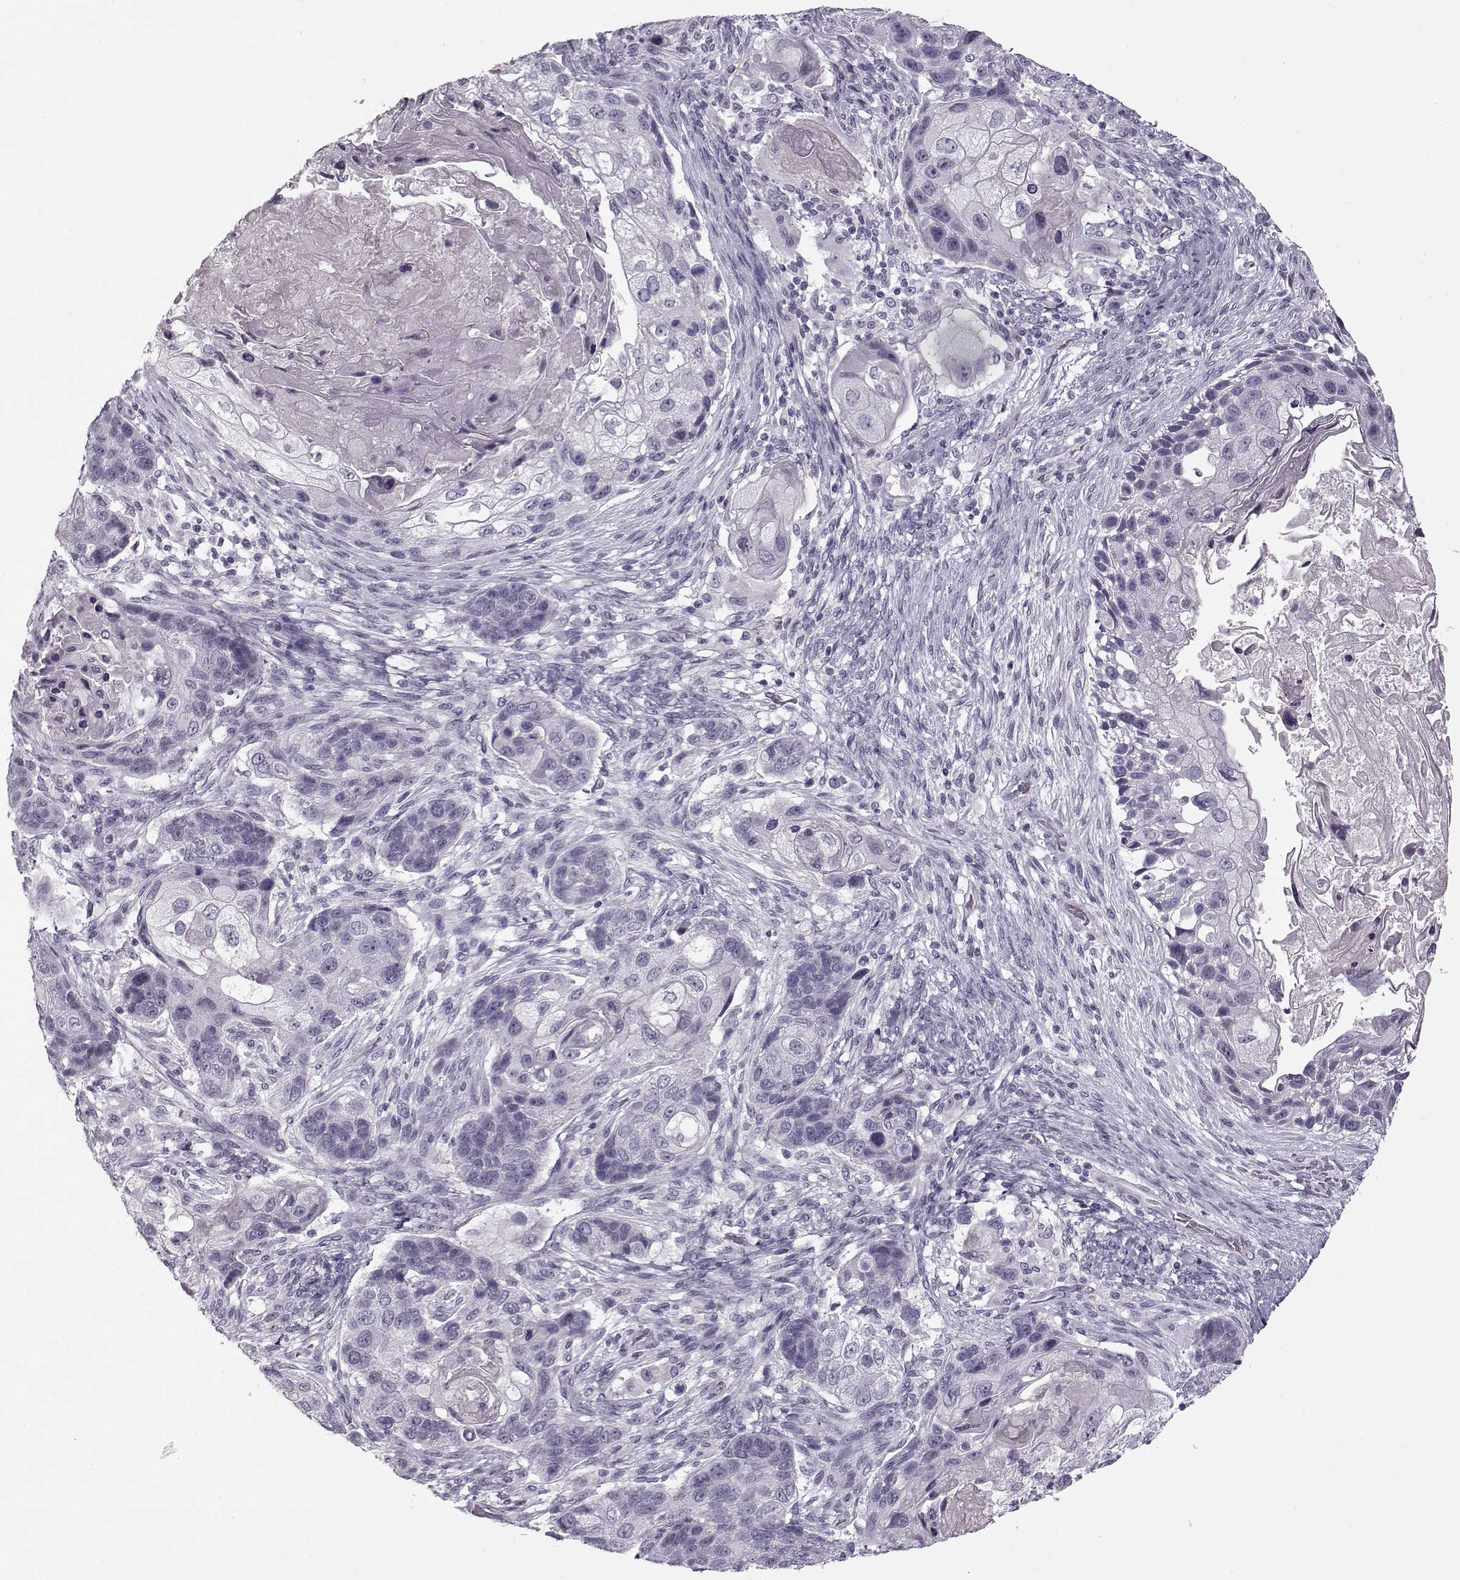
{"staining": {"intensity": "negative", "quantity": "none", "location": "none"}, "tissue": "lung cancer", "cell_type": "Tumor cells", "image_type": "cancer", "snomed": [{"axis": "morphology", "description": "Squamous cell carcinoma, NOS"}, {"axis": "topography", "description": "Lung"}], "caption": "Tumor cells show no significant protein staining in lung squamous cell carcinoma.", "gene": "PNMT", "patient": {"sex": "male", "age": 69}}